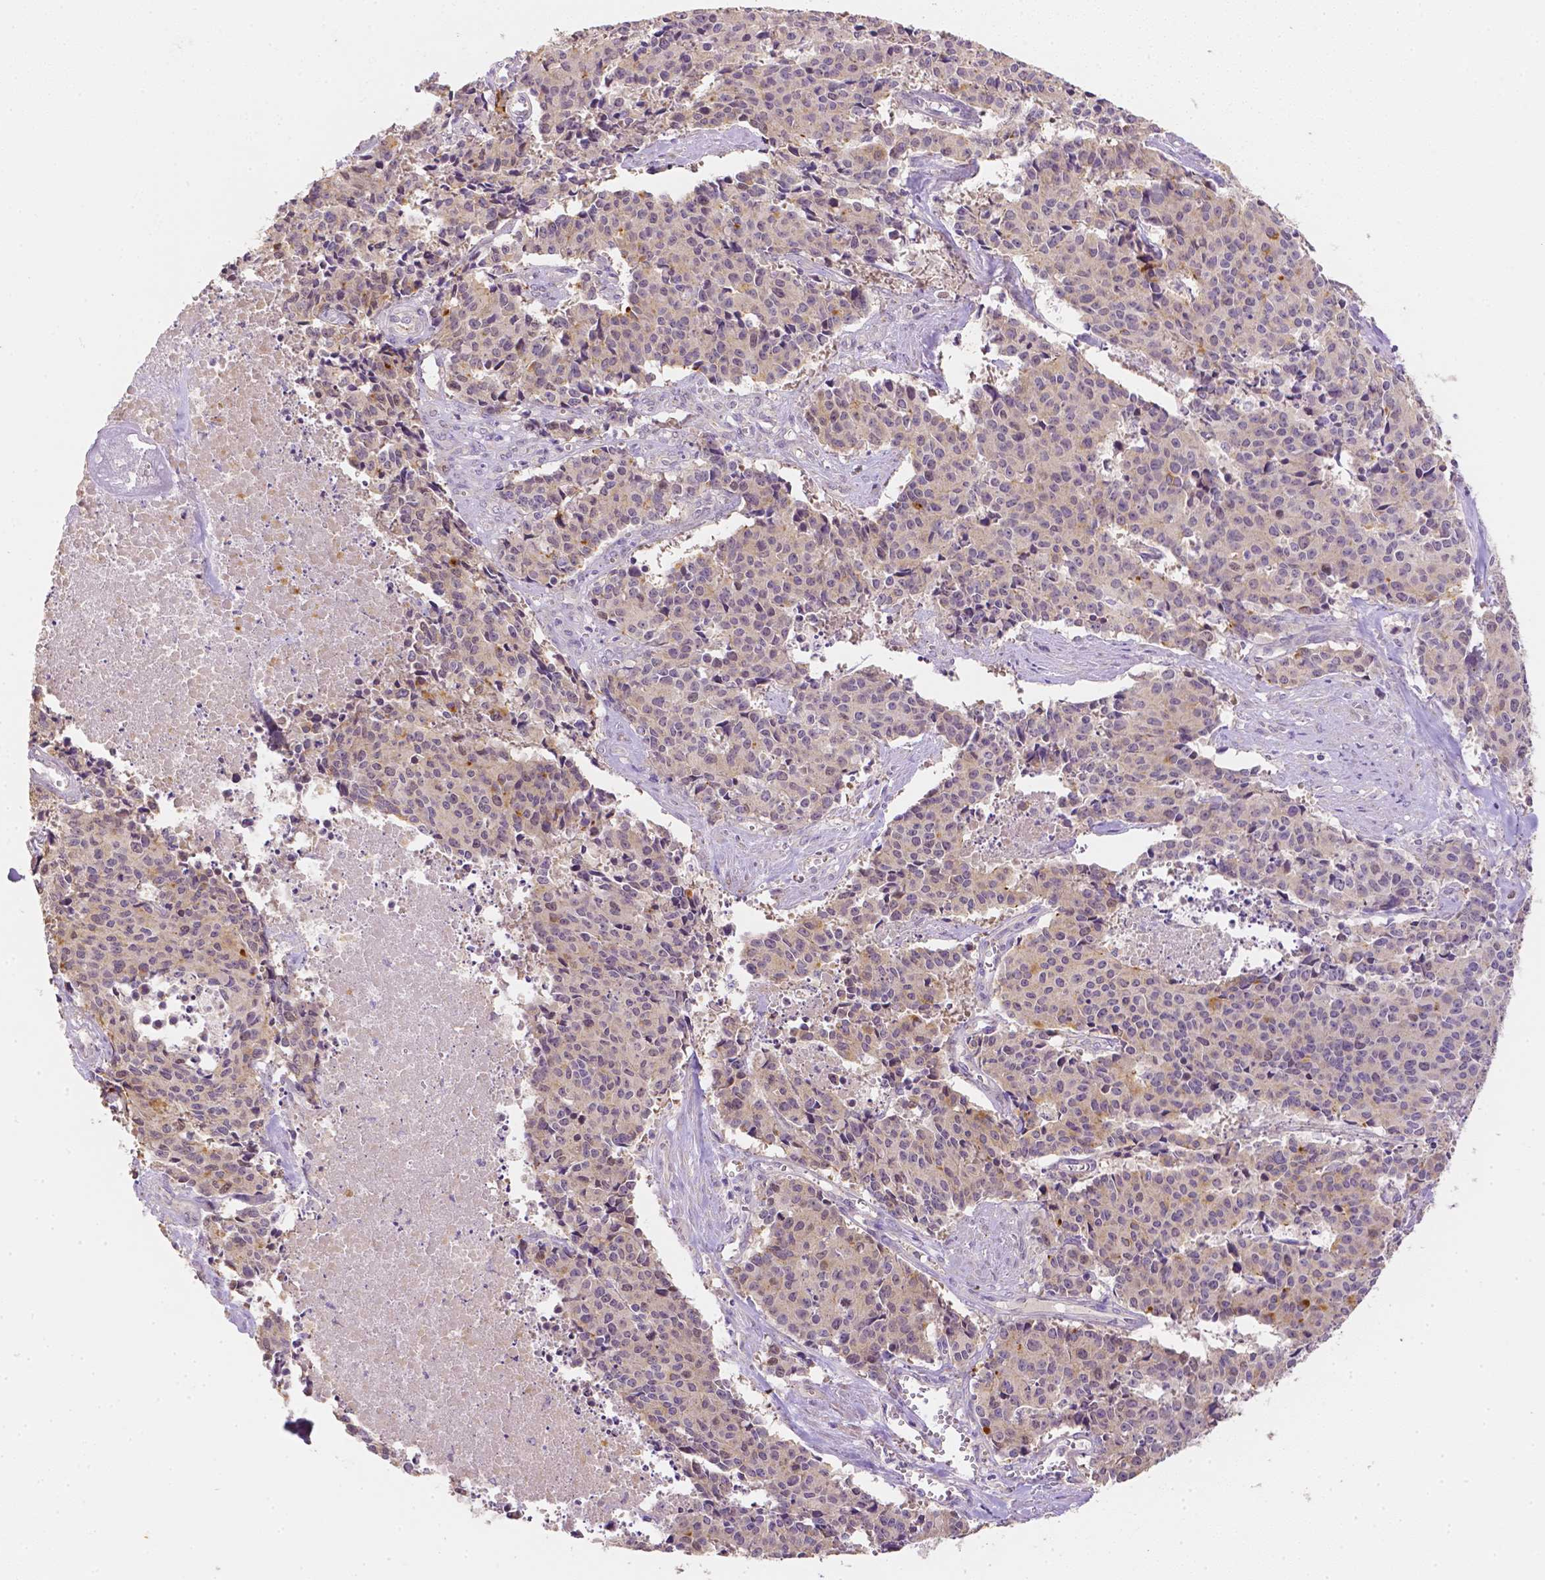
{"staining": {"intensity": "weak", "quantity": "<25%", "location": "cytoplasmic/membranous"}, "tissue": "cervical cancer", "cell_type": "Tumor cells", "image_type": "cancer", "snomed": [{"axis": "morphology", "description": "Squamous cell carcinoma, NOS"}, {"axis": "topography", "description": "Cervix"}], "caption": "This micrograph is of squamous cell carcinoma (cervical) stained with IHC to label a protein in brown with the nuclei are counter-stained blue. There is no staining in tumor cells.", "gene": "C10orf67", "patient": {"sex": "female", "age": 28}}